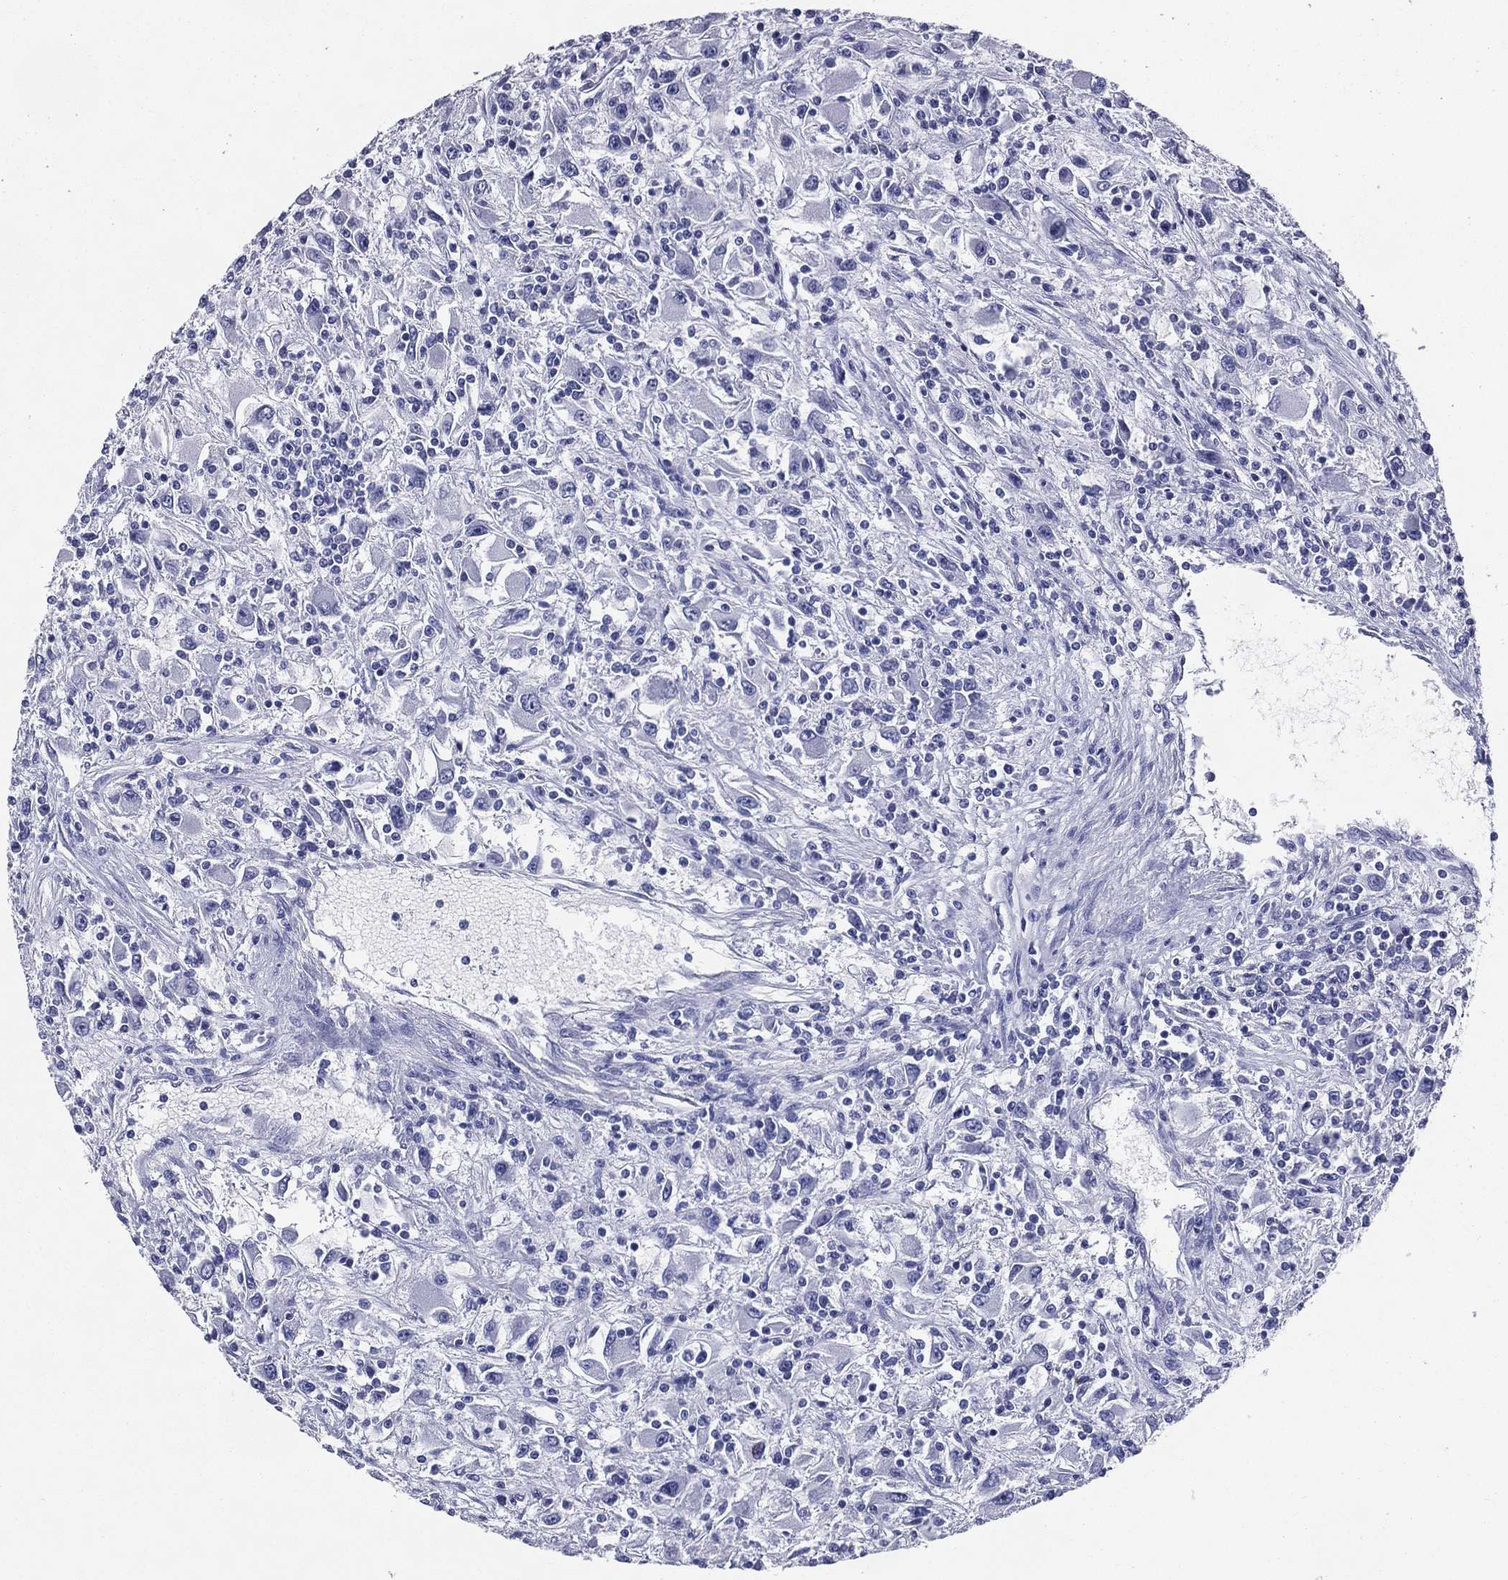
{"staining": {"intensity": "negative", "quantity": "none", "location": "none"}, "tissue": "renal cancer", "cell_type": "Tumor cells", "image_type": "cancer", "snomed": [{"axis": "morphology", "description": "Adenocarcinoma, NOS"}, {"axis": "topography", "description": "Kidney"}], "caption": "Protein analysis of renal cancer demonstrates no significant positivity in tumor cells.", "gene": "ACE2", "patient": {"sex": "female", "age": 67}}